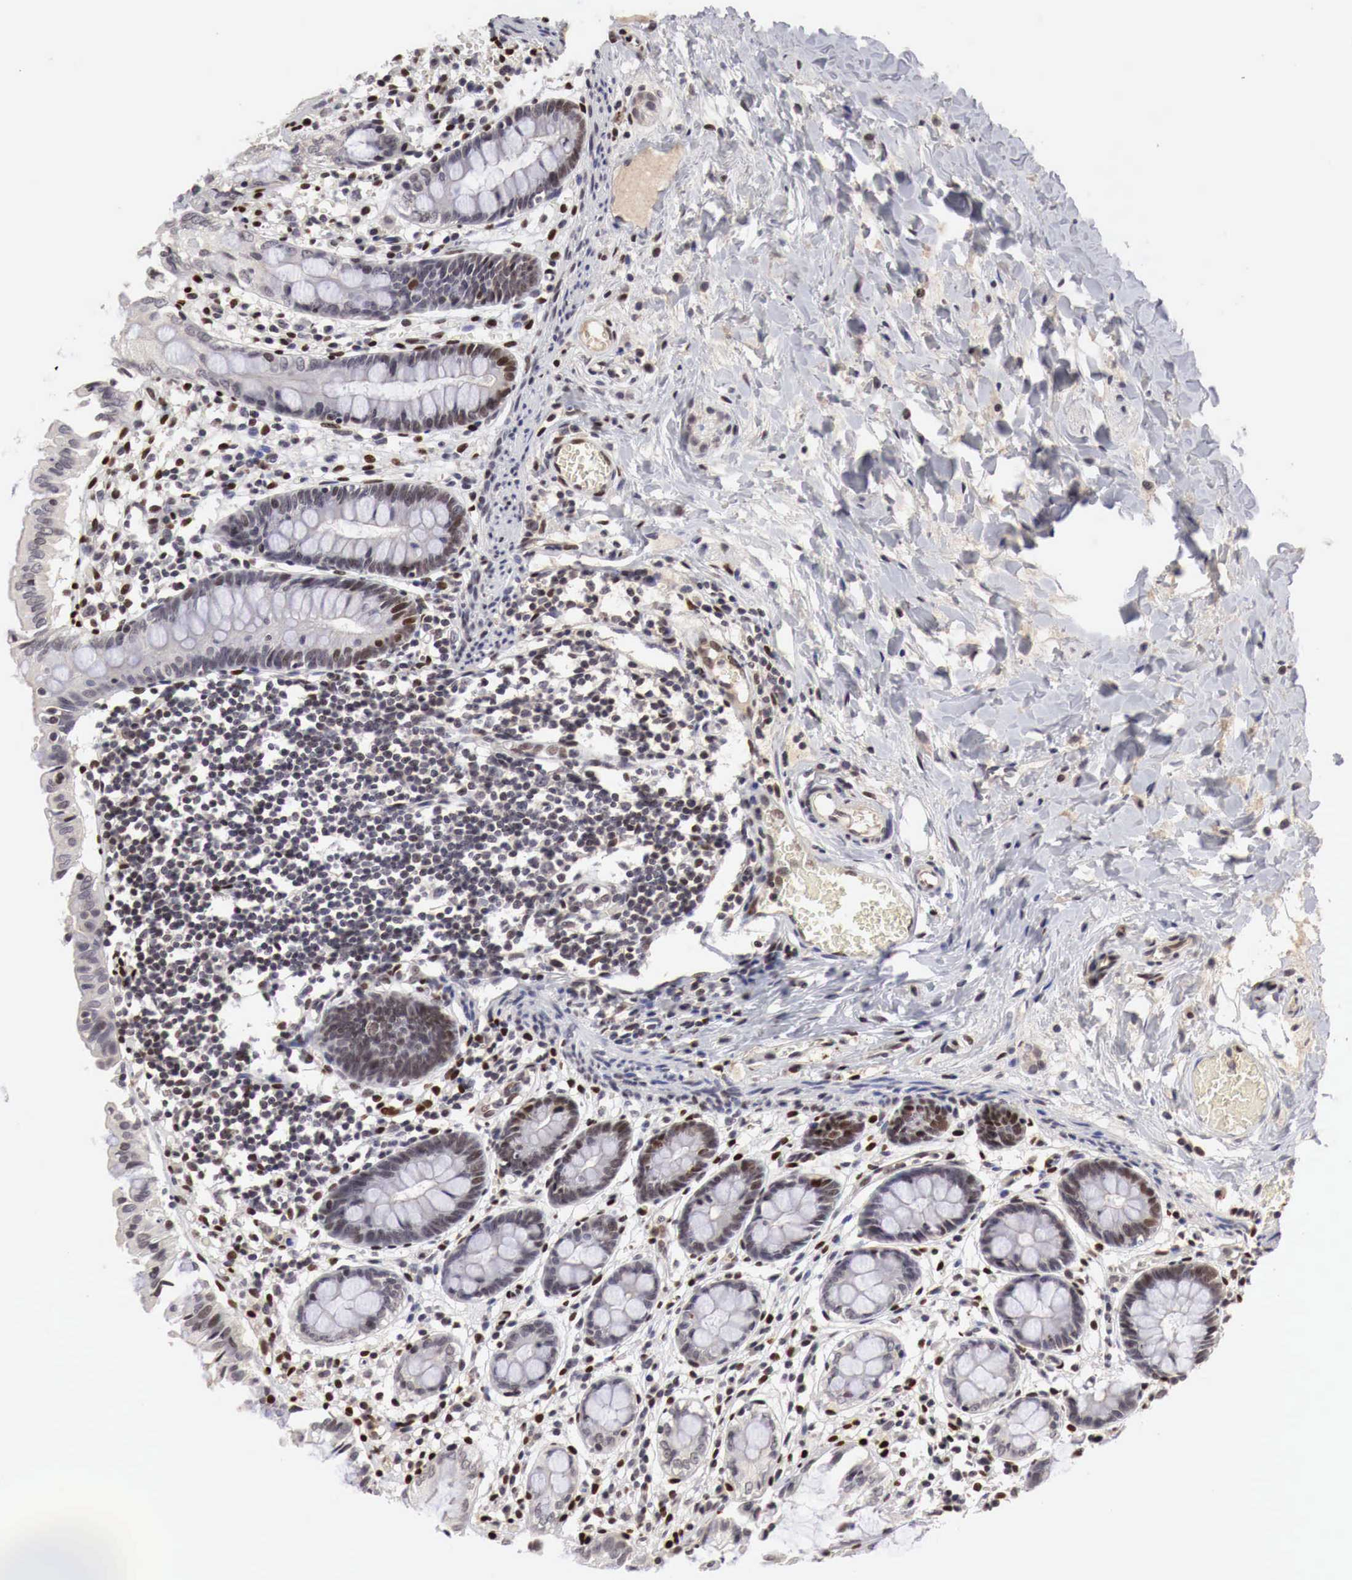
{"staining": {"intensity": "moderate", "quantity": ">75%", "location": "nuclear"}, "tissue": "colon", "cell_type": "Endothelial cells", "image_type": "normal", "snomed": [{"axis": "morphology", "description": "Normal tissue, NOS"}, {"axis": "topography", "description": "Colon"}], "caption": "Immunohistochemical staining of unremarkable colon reveals >75% levels of moderate nuclear protein expression in about >75% of endothelial cells. Ihc stains the protein of interest in brown and the nuclei are stained blue.", "gene": "DACH2", "patient": {"sex": "male", "age": 1}}